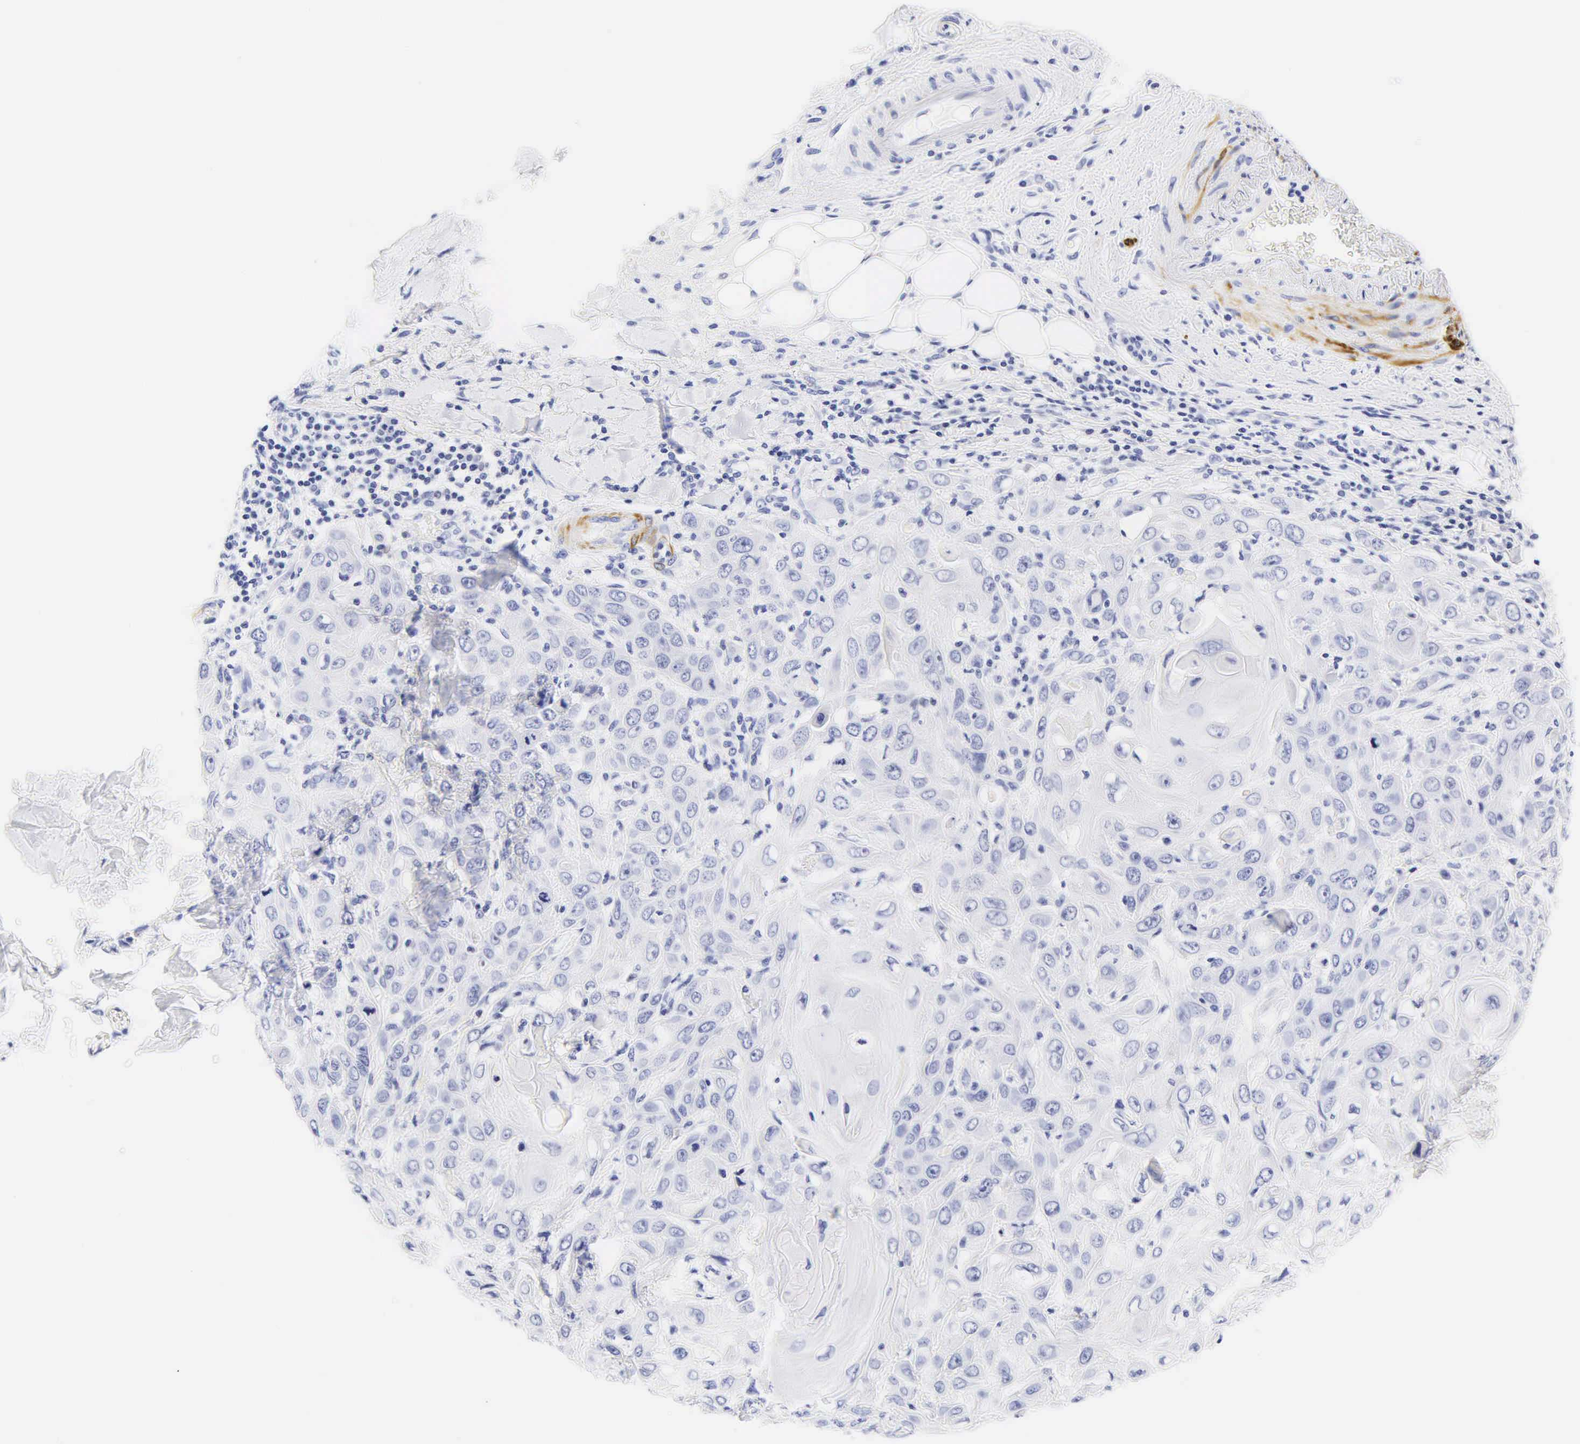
{"staining": {"intensity": "negative", "quantity": "none", "location": "none"}, "tissue": "skin cancer", "cell_type": "Tumor cells", "image_type": "cancer", "snomed": [{"axis": "morphology", "description": "Squamous cell carcinoma, NOS"}, {"axis": "topography", "description": "Skin"}], "caption": "Skin cancer stained for a protein using immunohistochemistry reveals no expression tumor cells.", "gene": "DES", "patient": {"sex": "male", "age": 84}}